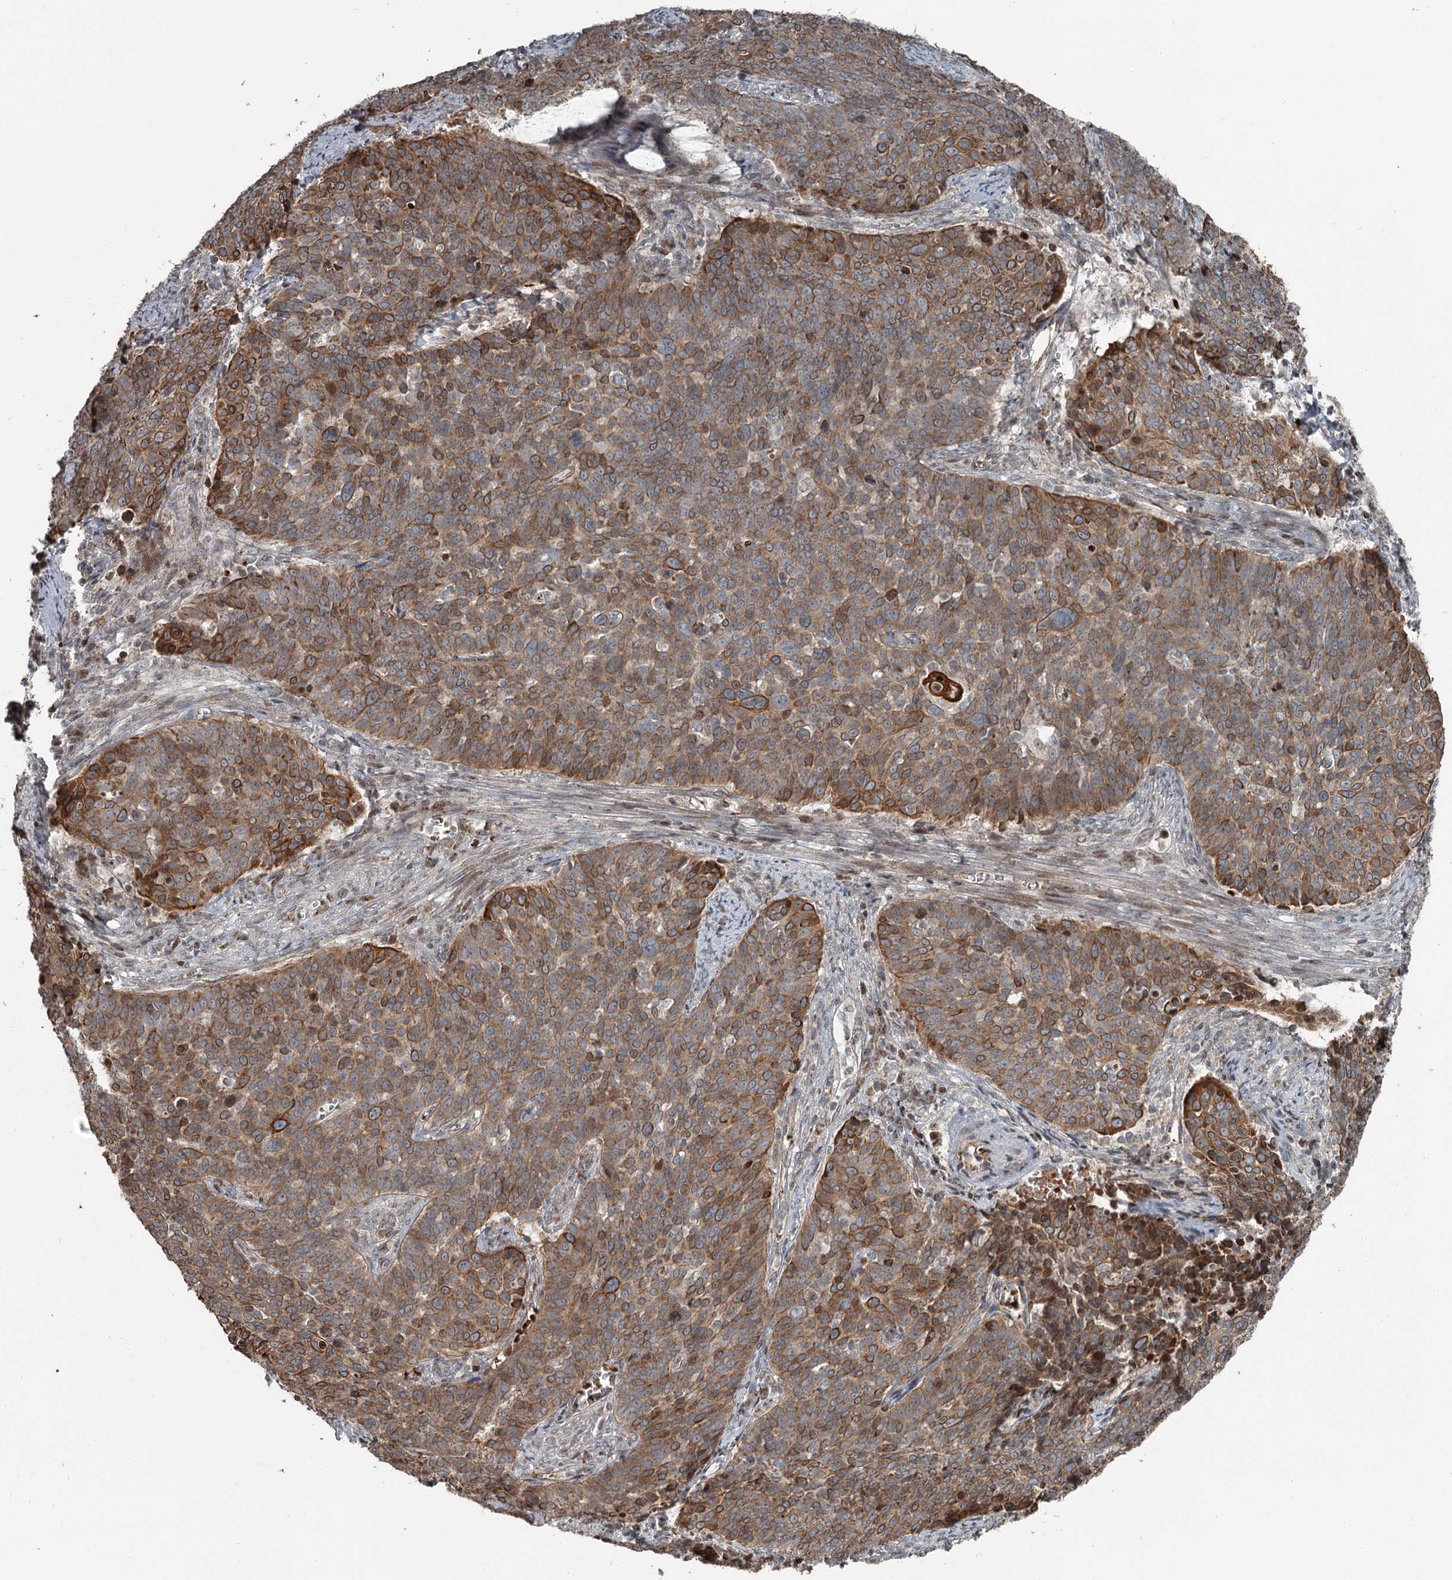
{"staining": {"intensity": "moderate", "quantity": ">75%", "location": "cytoplasmic/membranous"}, "tissue": "cervical cancer", "cell_type": "Tumor cells", "image_type": "cancer", "snomed": [{"axis": "morphology", "description": "Squamous cell carcinoma, NOS"}, {"axis": "topography", "description": "Cervix"}], "caption": "Immunohistochemistry (IHC) photomicrograph of neoplastic tissue: squamous cell carcinoma (cervical) stained using IHC exhibits medium levels of moderate protein expression localized specifically in the cytoplasmic/membranous of tumor cells, appearing as a cytoplasmic/membranous brown color.", "gene": "RASSF8", "patient": {"sex": "female", "age": 39}}